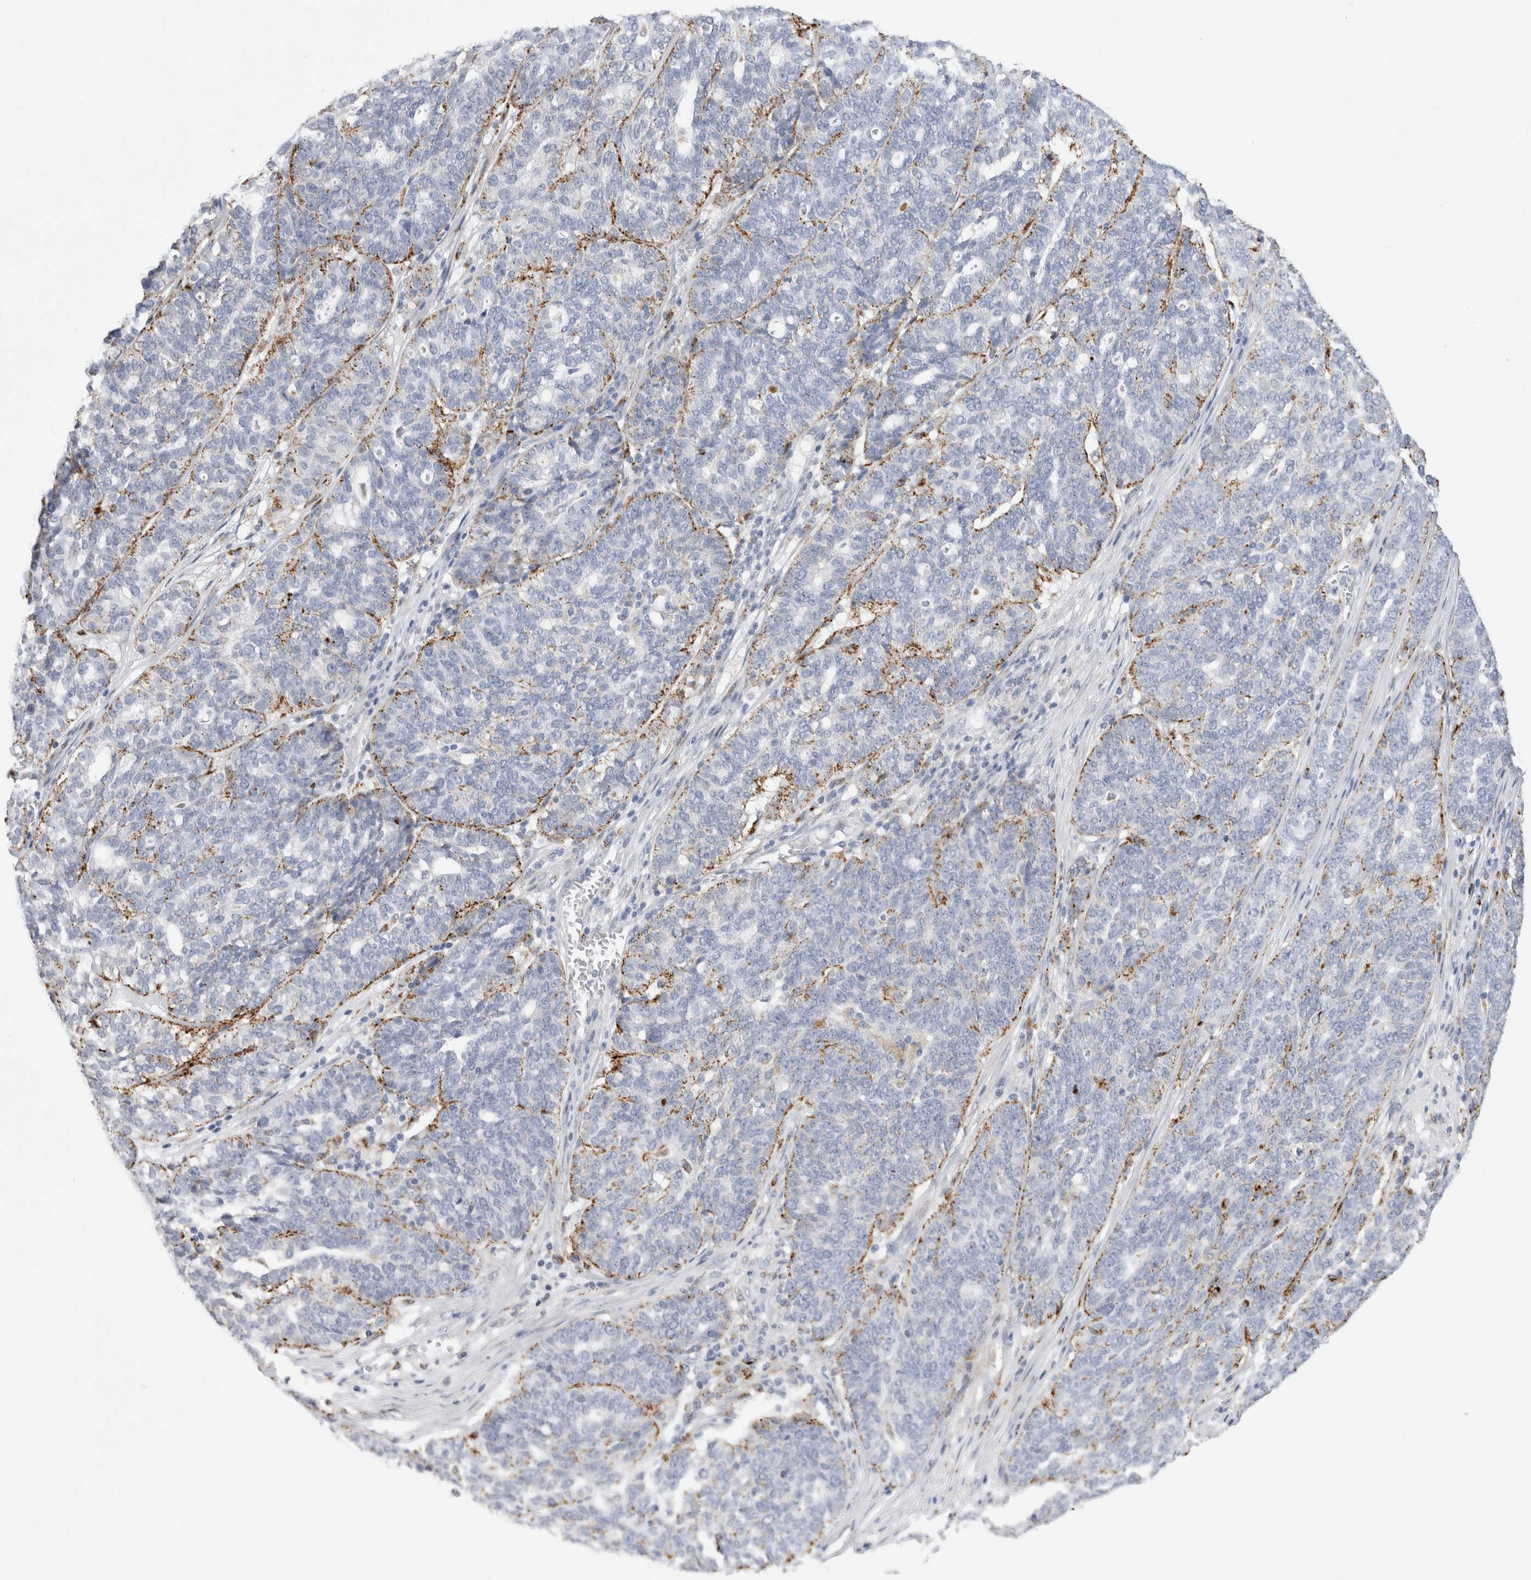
{"staining": {"intensity": "moderate", "quantity": "<25%", "location": "cytoplasmic/membranous"}, "tissue": "ovarian cancer", "cell_type": "Tumor cells", "image_type": "cancer", "snomed": [{"axis": "morphology", "description": "Cystadenocarcinoma, serous, NOS"}, {"axis": "topography", "description": "Ovary"}], "caption": "Tumor cells show moderate cytoplasmic/membranous staining in about <25% of cells in serous cystadenocarcinoma (ovarian).", "gene": "GAA", "patient": {"sex": "female", "age": 59}}